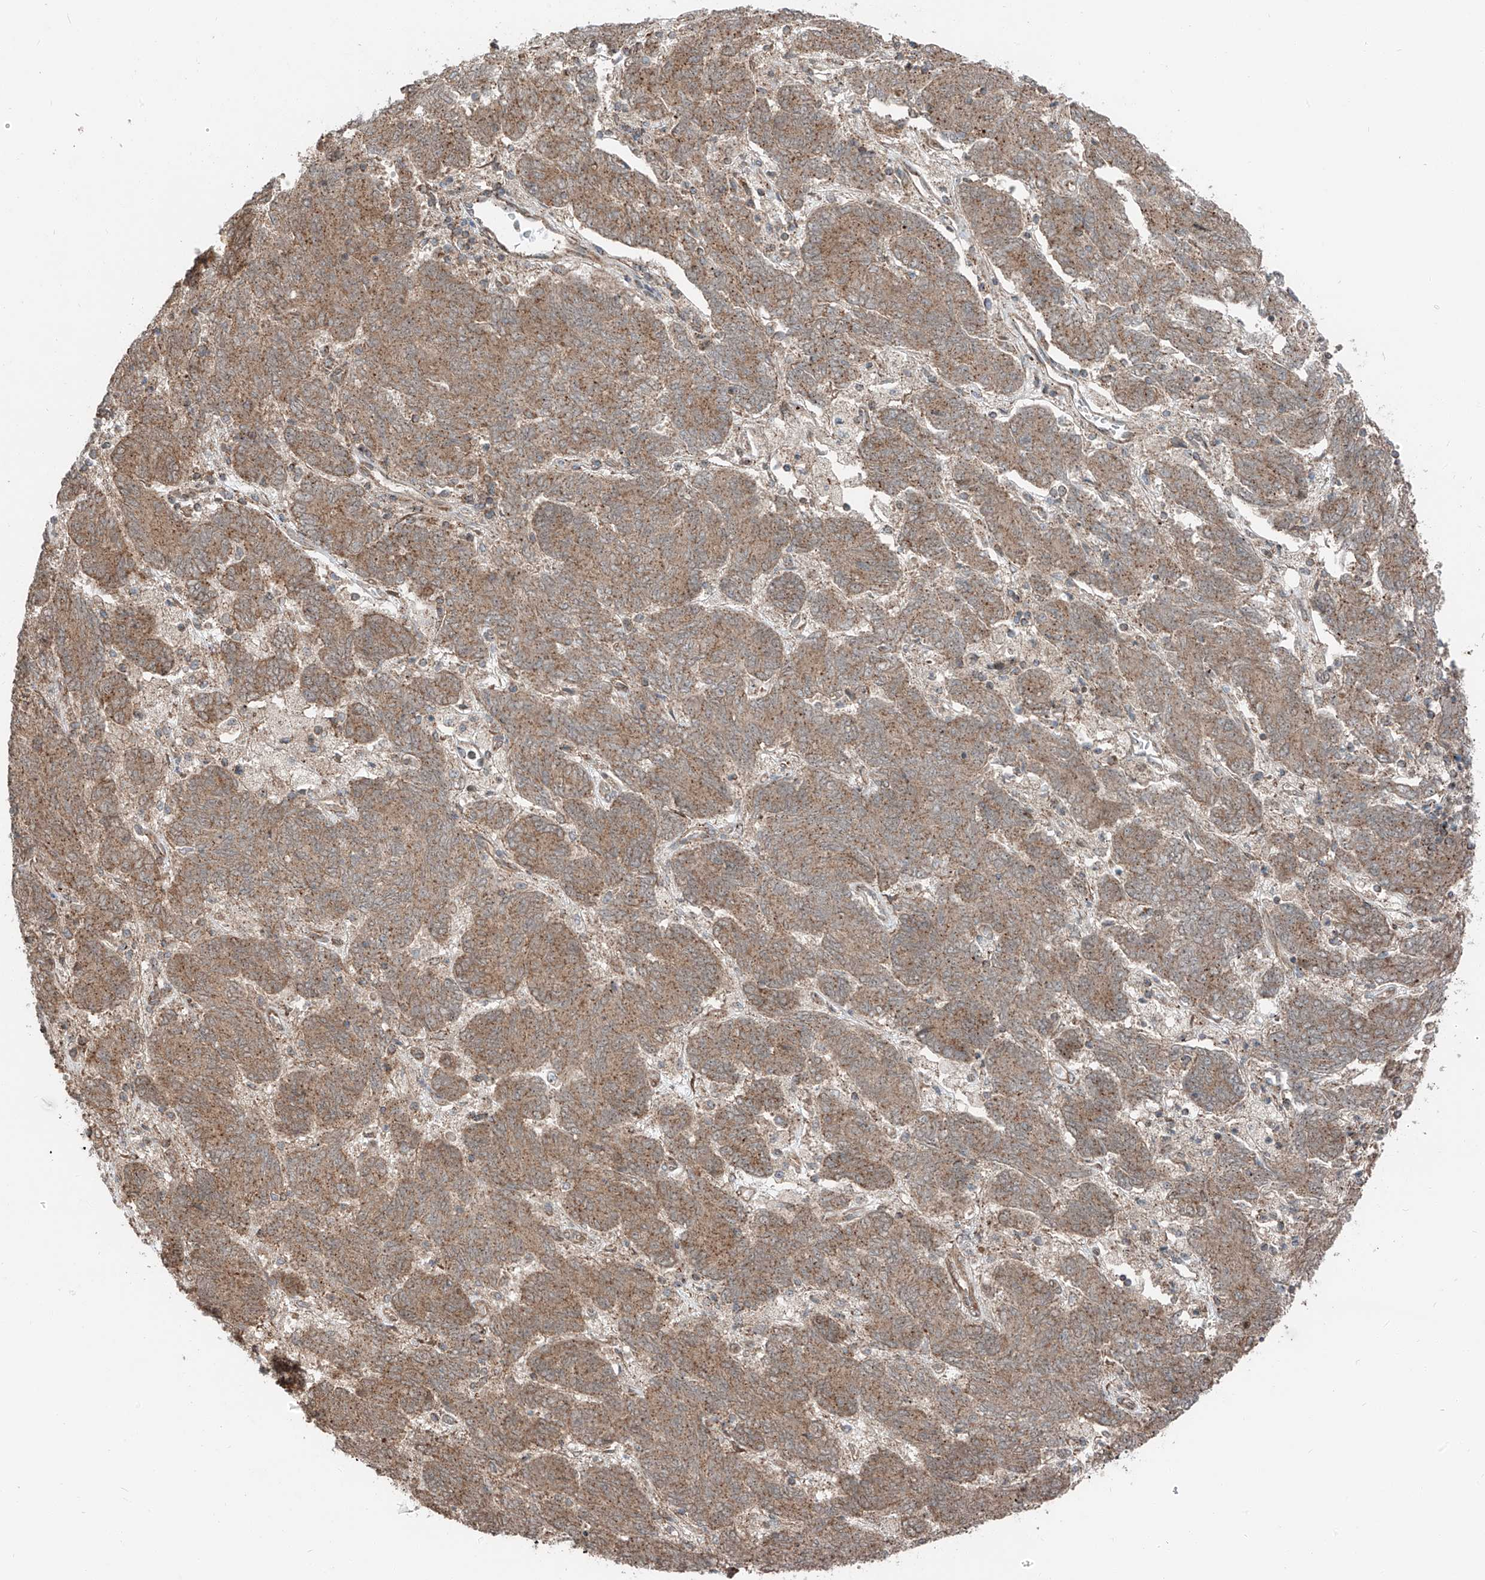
{"staining": {"intensity": "moderate", "quantity": ">75%", "location": "cytoplasmic/membranous"}, "tissue": "endometrial cancer", "cell_type": "Tumor cells", "image_type": "cancer", "snomed": [{"axis": "morphology", "description": "Adenocarcinoma, NOS"}, {"axis": "topography", "description": "Endometrium"}], "caption": "This is an image of immunohistochemistry (IHC) staining of adenocarcinoma (endometrial), which shows moderate staining in the cytoplasmic/membranous of tumor cells.", "gene": "CEP162", "patient": {"sex": "female", "age": 80}}